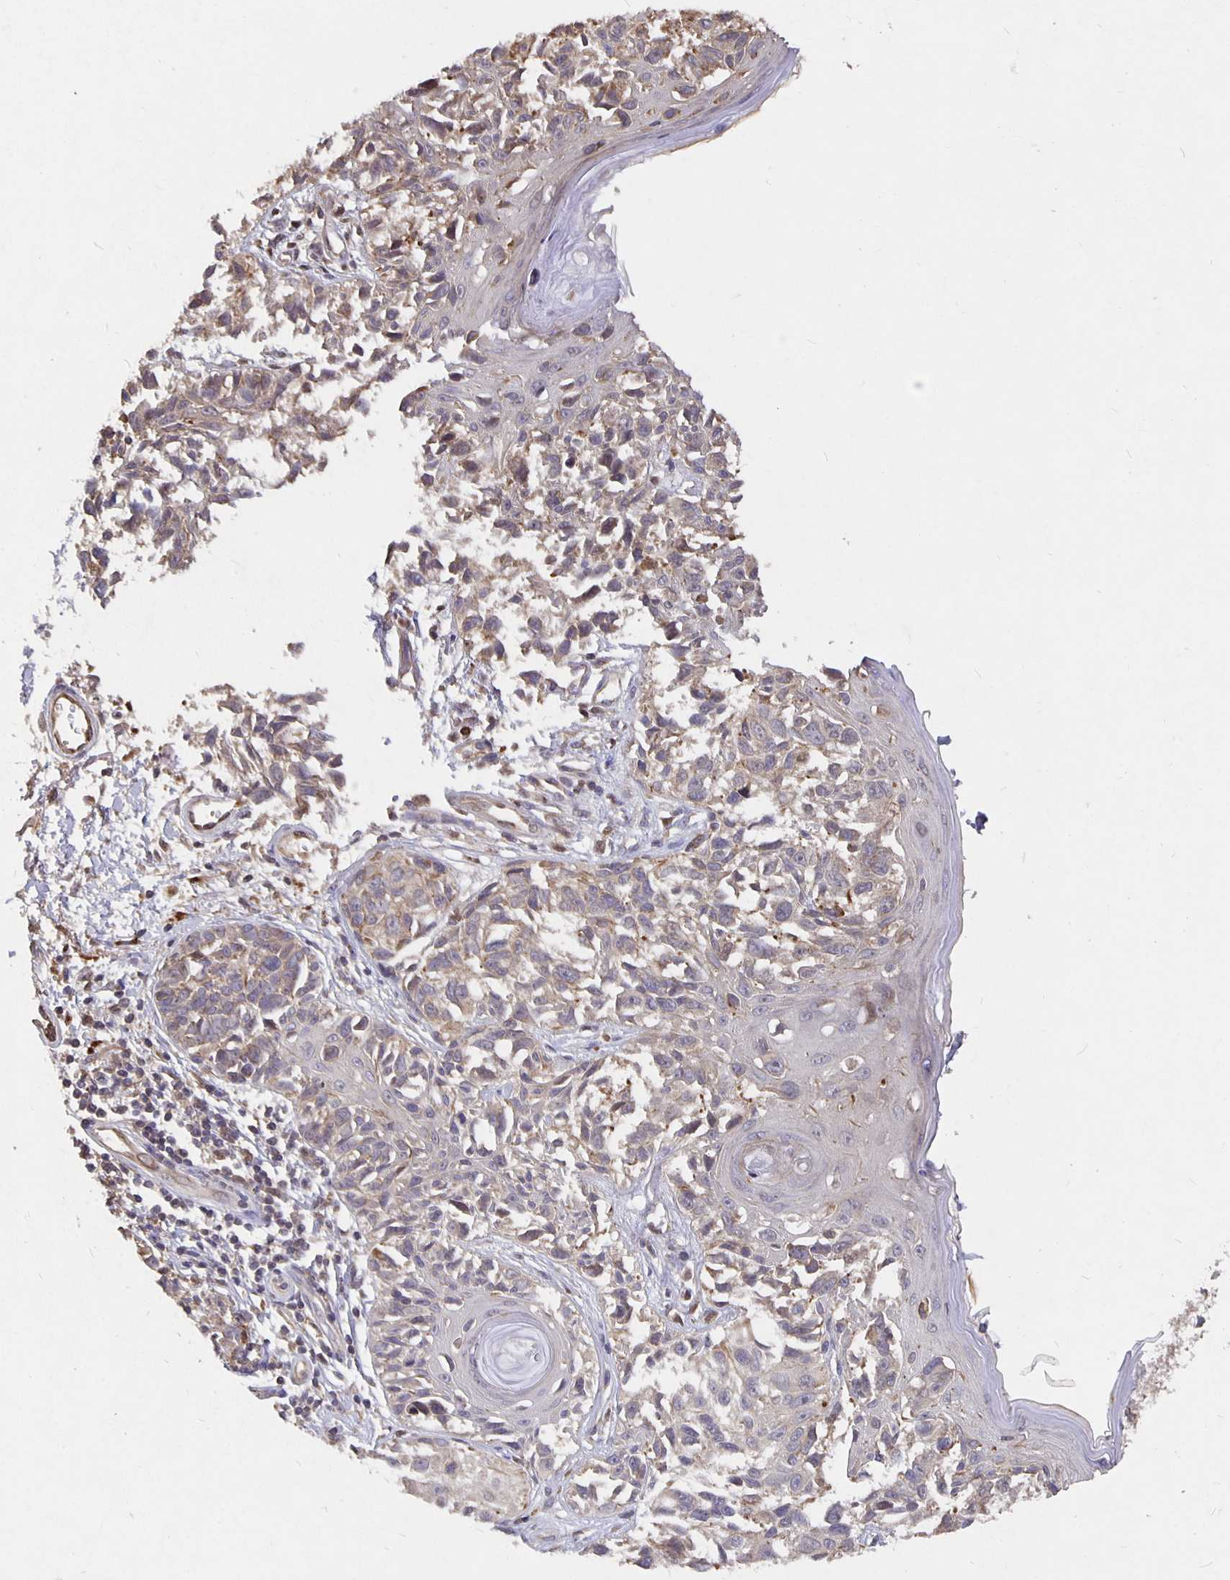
{"staining": {"intensity": "weak", "quantity": "<25%", "location": "cytoplasmic/membranous"}, "tissue": "melanoma", "cell_type": "Tumor cells", "image_type": "cancer", "snomed": [{"axis": "morphology", "description": "Malignant melanoma, NOS"}, {"axis": "topography", "description": "Skin"}], "caption": "This is an immunohistochemistry image of melanoma. There is no staining in tumor cells.", "gene": "NOG", "patient": {"sex": "male", "age": 73}}